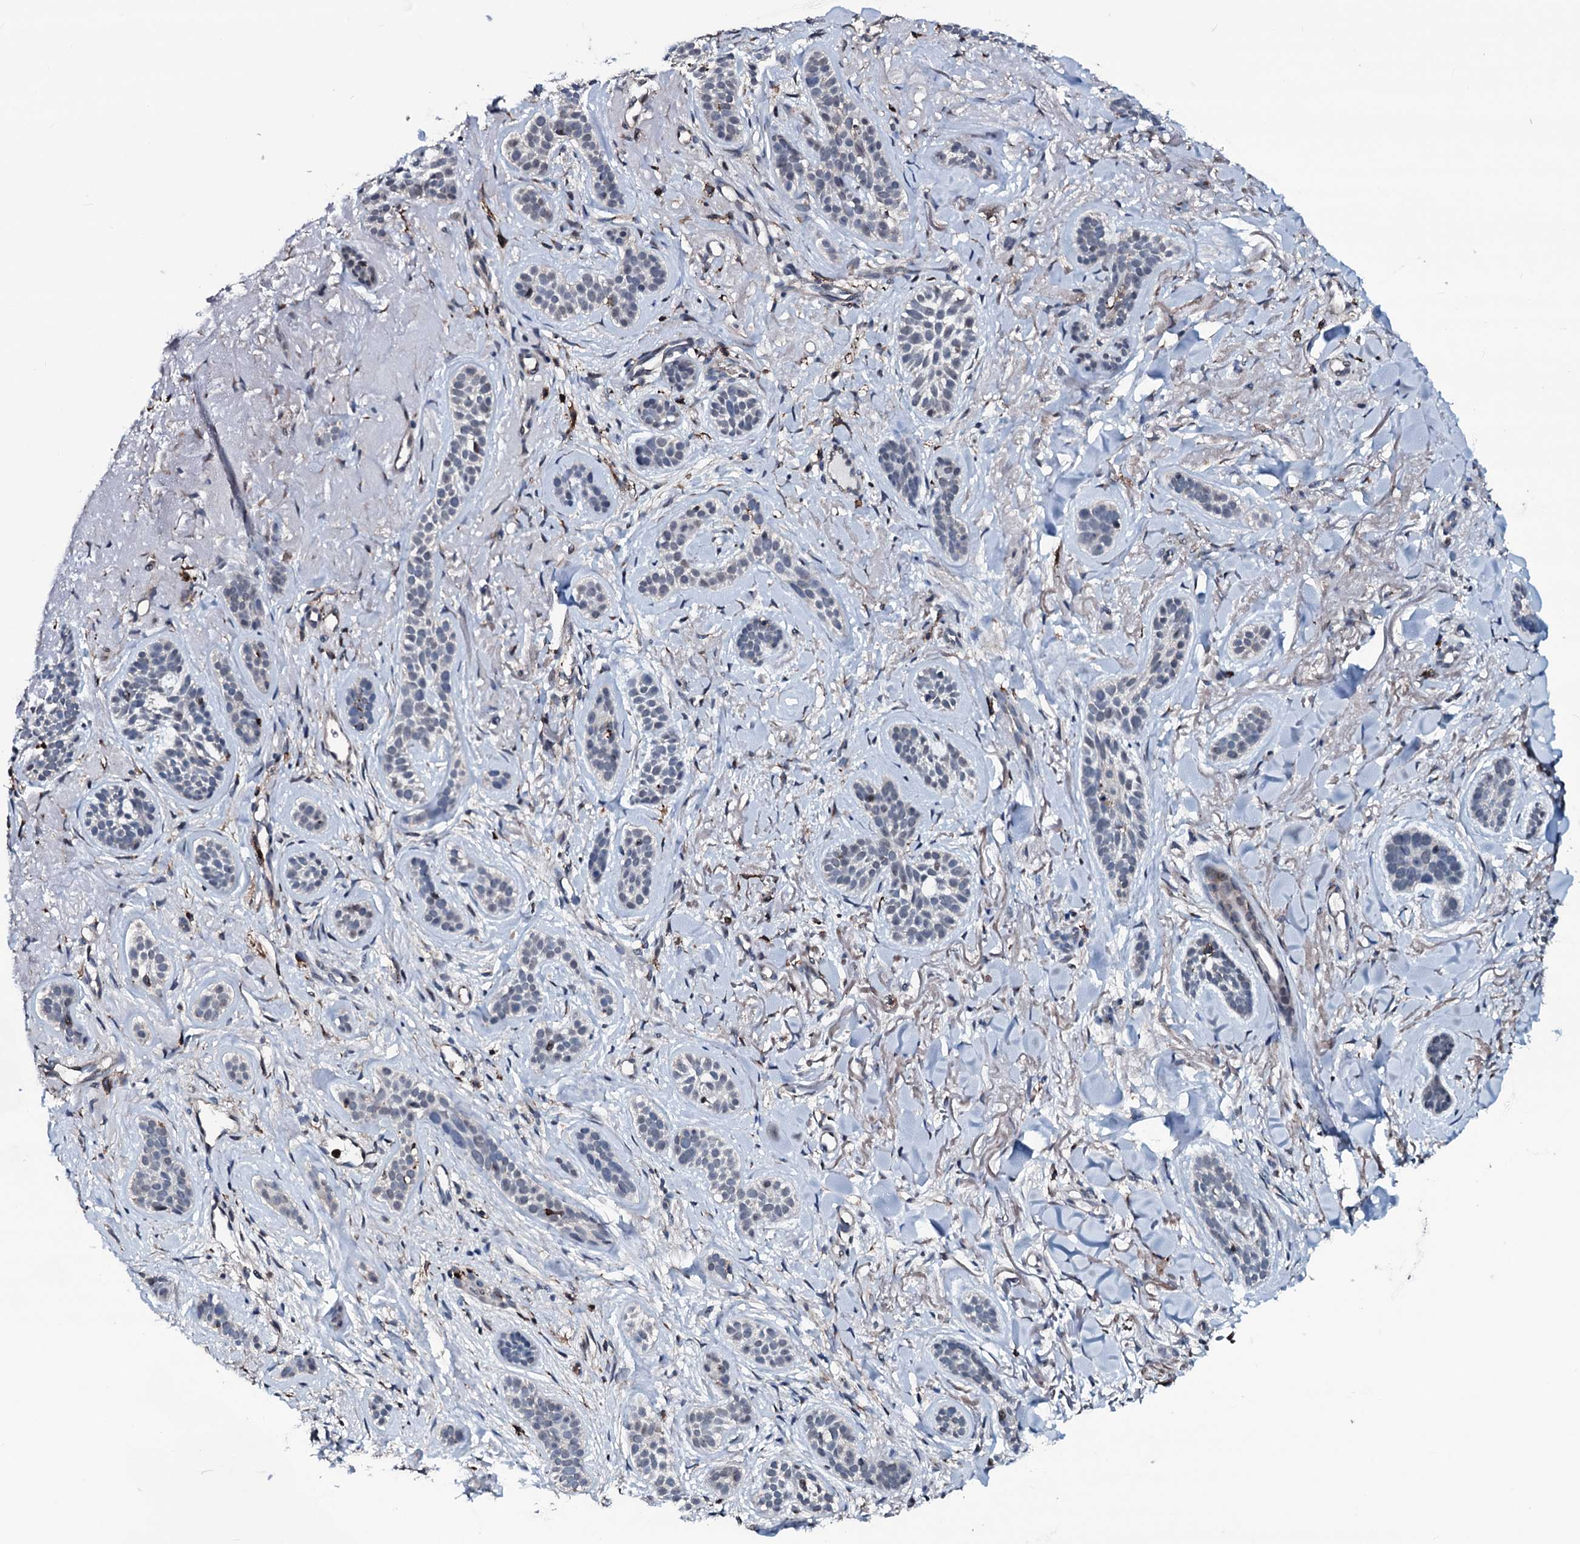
{"staining": {"intensity": "negative", "quantity": "none", "location": "none"}, "tissue": "skin cancer", "cell_type": "Tumor cells", "image_type": "cancer", "snomed": [{"axis": "morphology", "description": "Basal cell carcinoma"}, {"axis": "topography", "description": "Skin"}], "caption": "There is no significant staining in tumor cells of skin cancer (basal cell carcinoma).", "gene": "OGFOD2", "patient": {"sex": "male", "age": 71}}